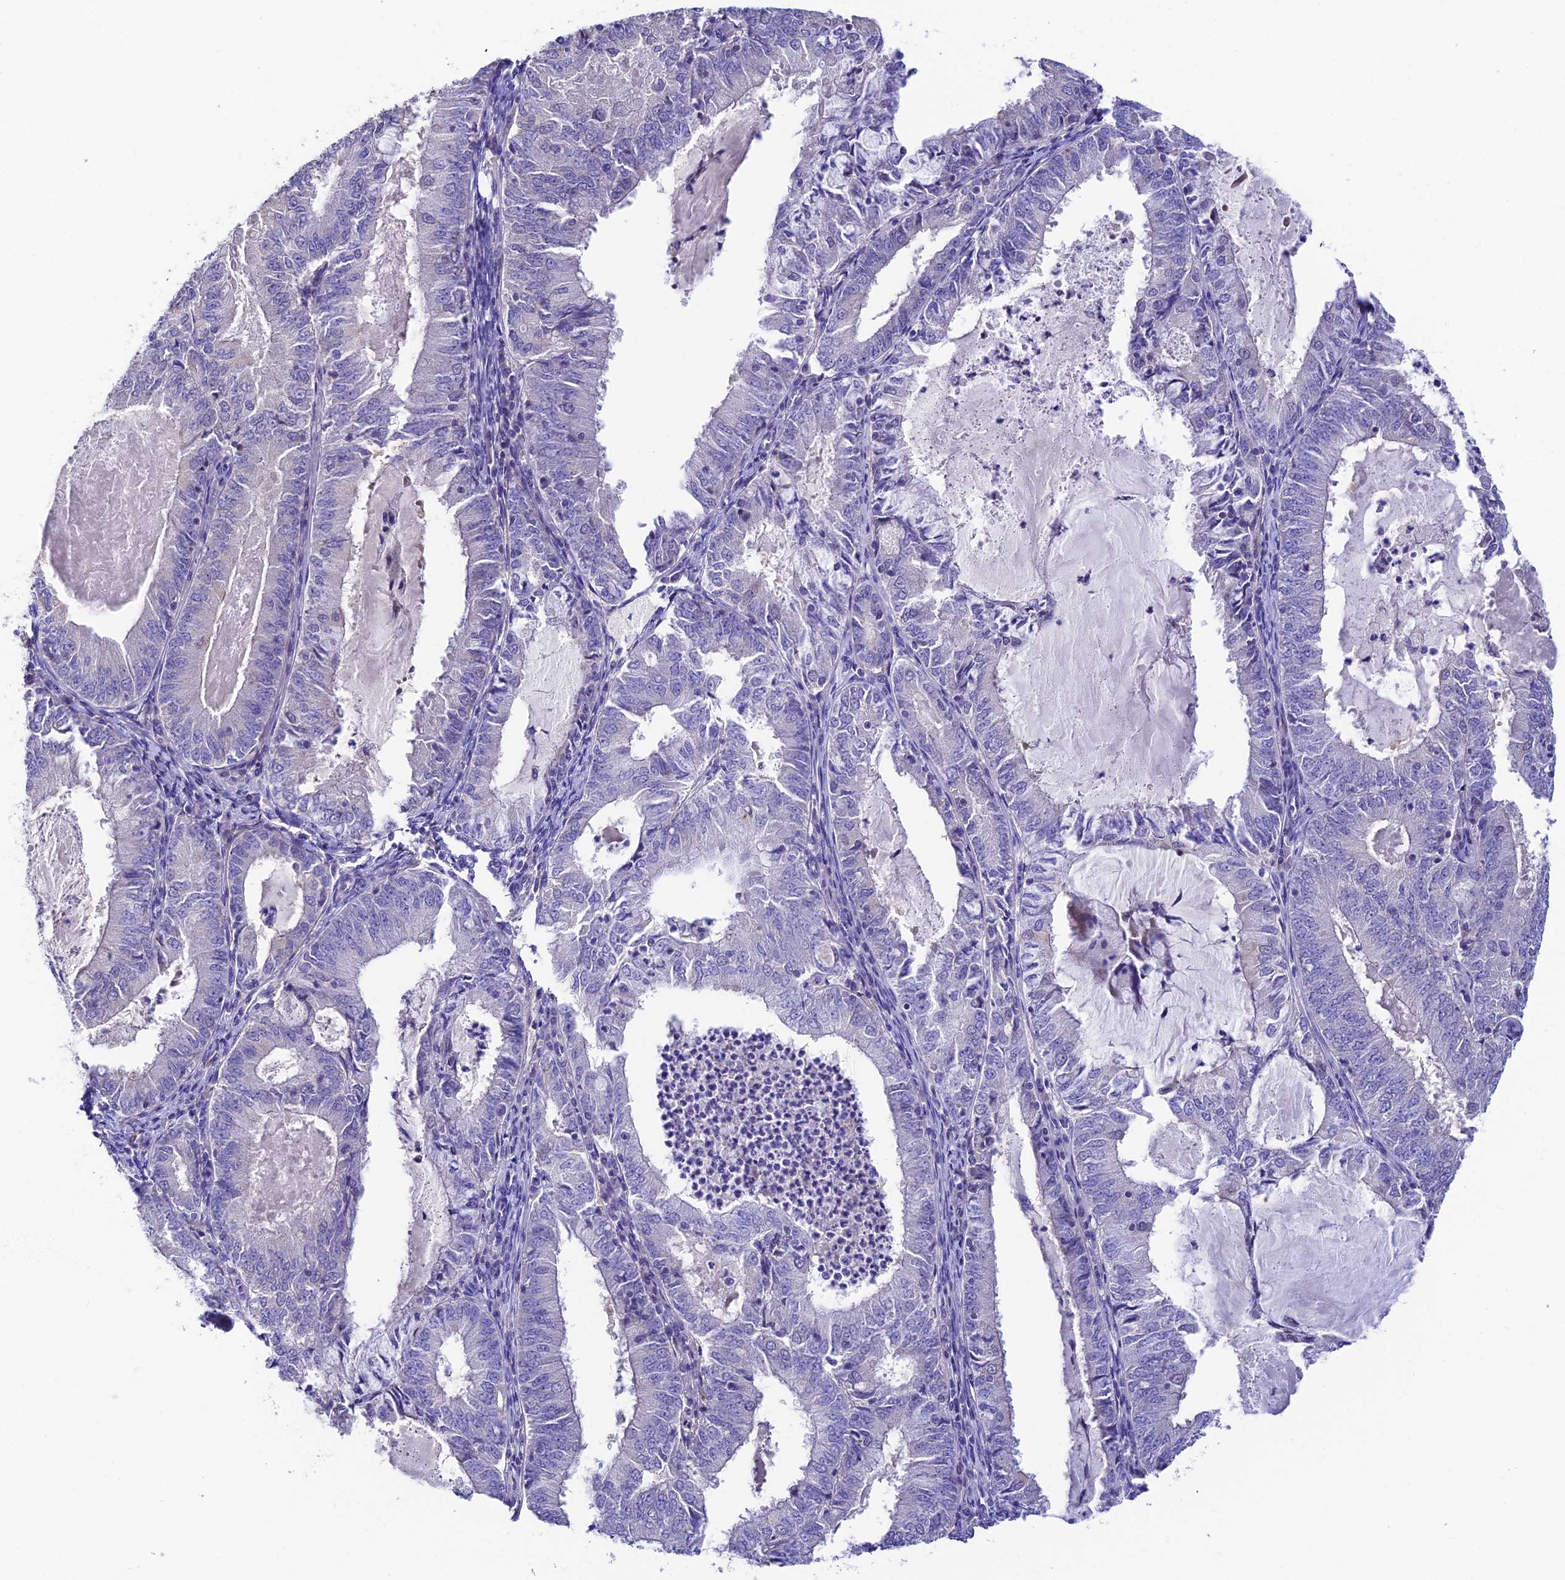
{"staining": {"intensity": "negative", "quantity": "none", "location": "none"}, "tissue": "endometrial cancer", "cell_type": "Tumor cells", "image_type": "cancer", "snomed": [{"axis": "morphology", "description": "Adenocarcinoma, NOS"}, {"axis": "topography", "description": "Endometrium"}], "caption": "This micrograph is of adenocarcinoma (endometrial) stained with IHC to label a protein in brown with the nuclei are counter-stained blue. There is no staining in tumor cells. The staining is performed using DAB (3,3'-diaminobenzidine) brown chromogen with nuclei counter-stained in using hematoxylin.", "gene": "DUSP29", "patient": {"sex": "female", "age": 57}}